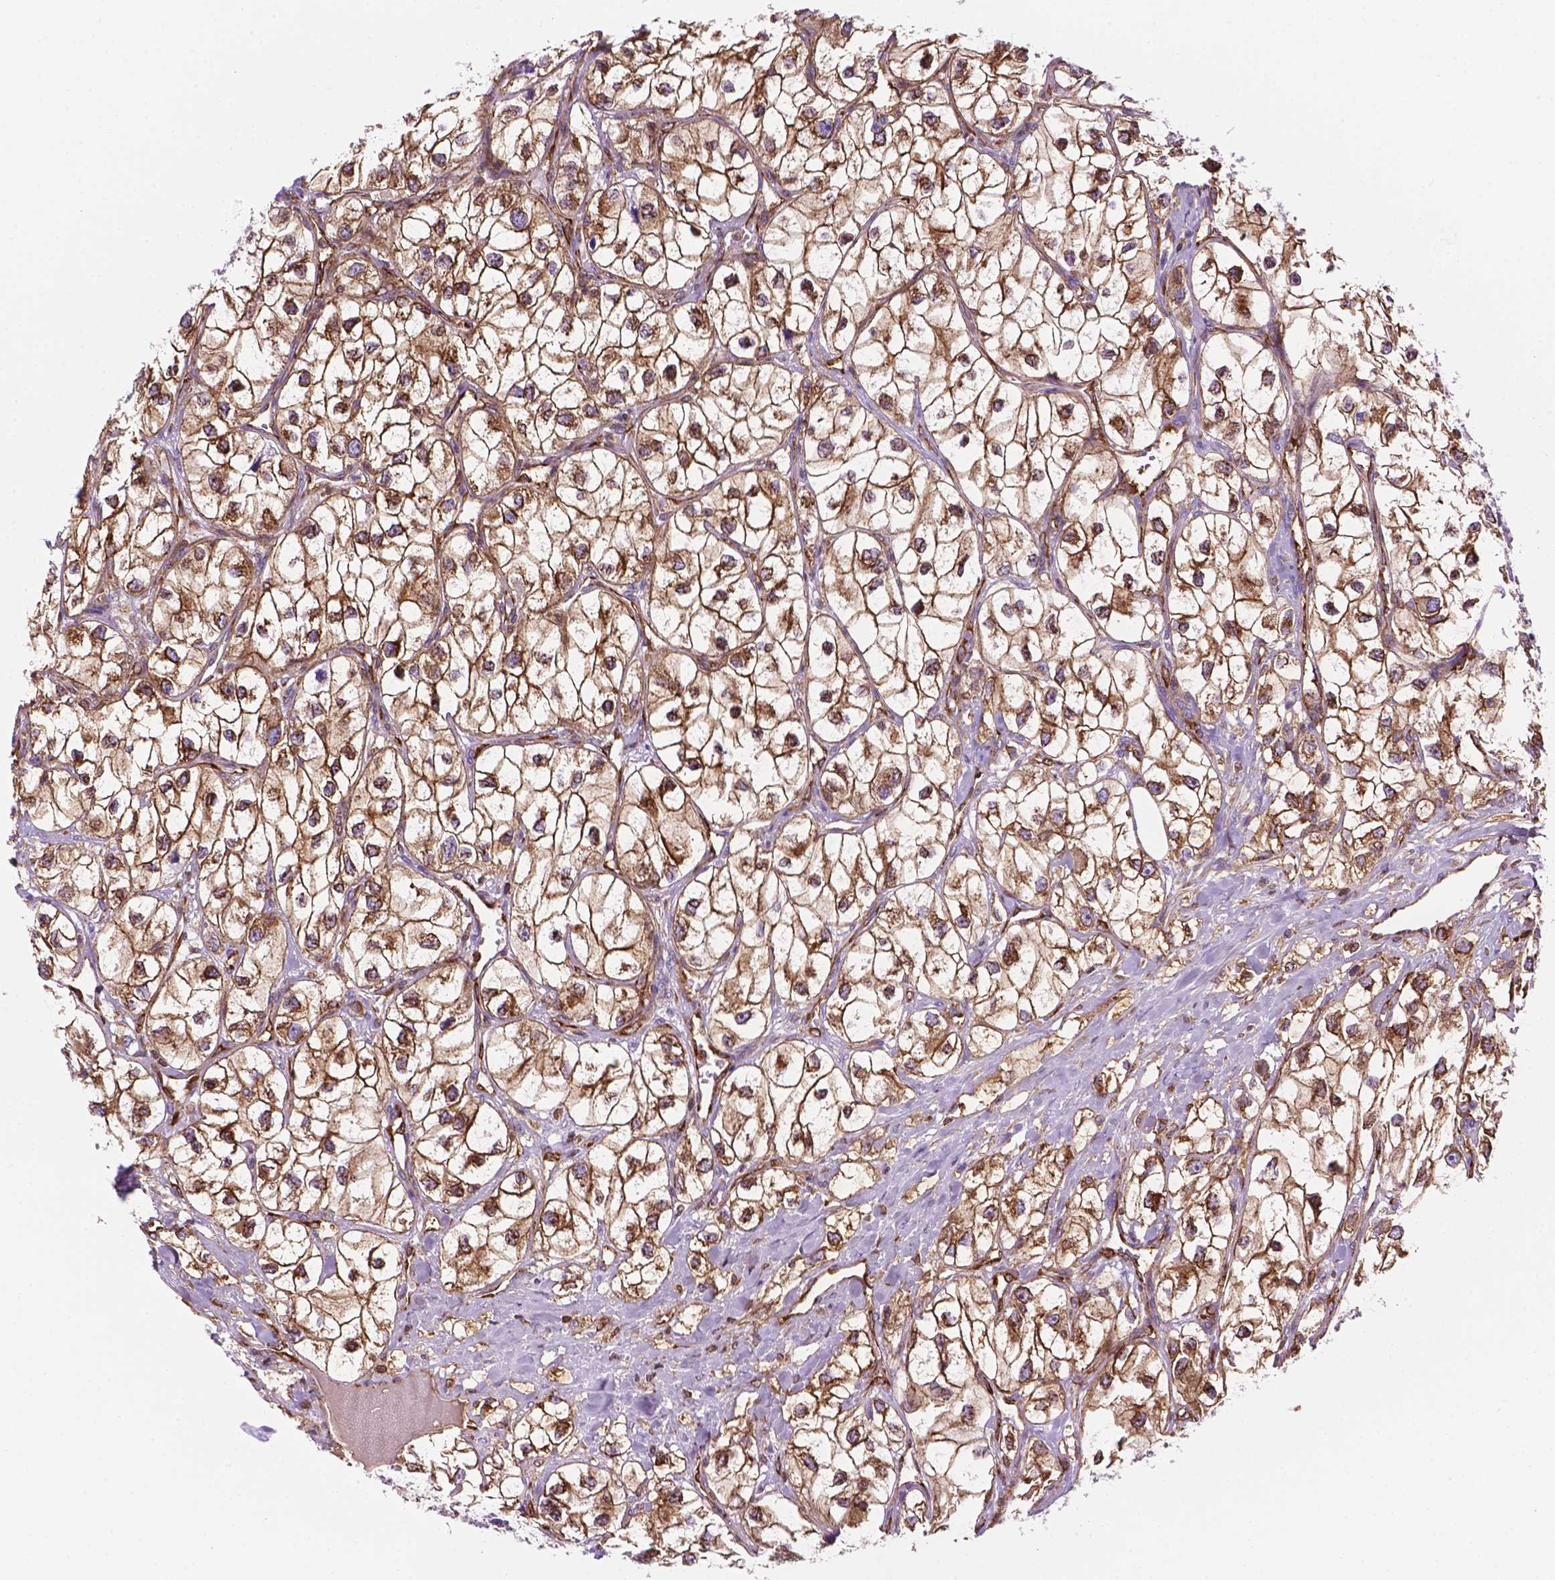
{"staining": {"intensity": "moderate", "quantity": ">75%", "location": "cytoplasmic/membranous"}, "tissue": "renal cancer", "cell_type": "Tumor cells", "image_type": "cancer", "snomed": [{"axis": "morphology", "description": "Adenocarcinoma, NOS"}, {"axis": "topography", "description": "Kidney"}], "caption": "Protein expression analysis of renal adenocarcinoma shows moderate cytoplasmic/membranous positivity in approximately >75% of tumor cells.", "gene": "DCN", "patient": {"sex": "male", "age": 59}}